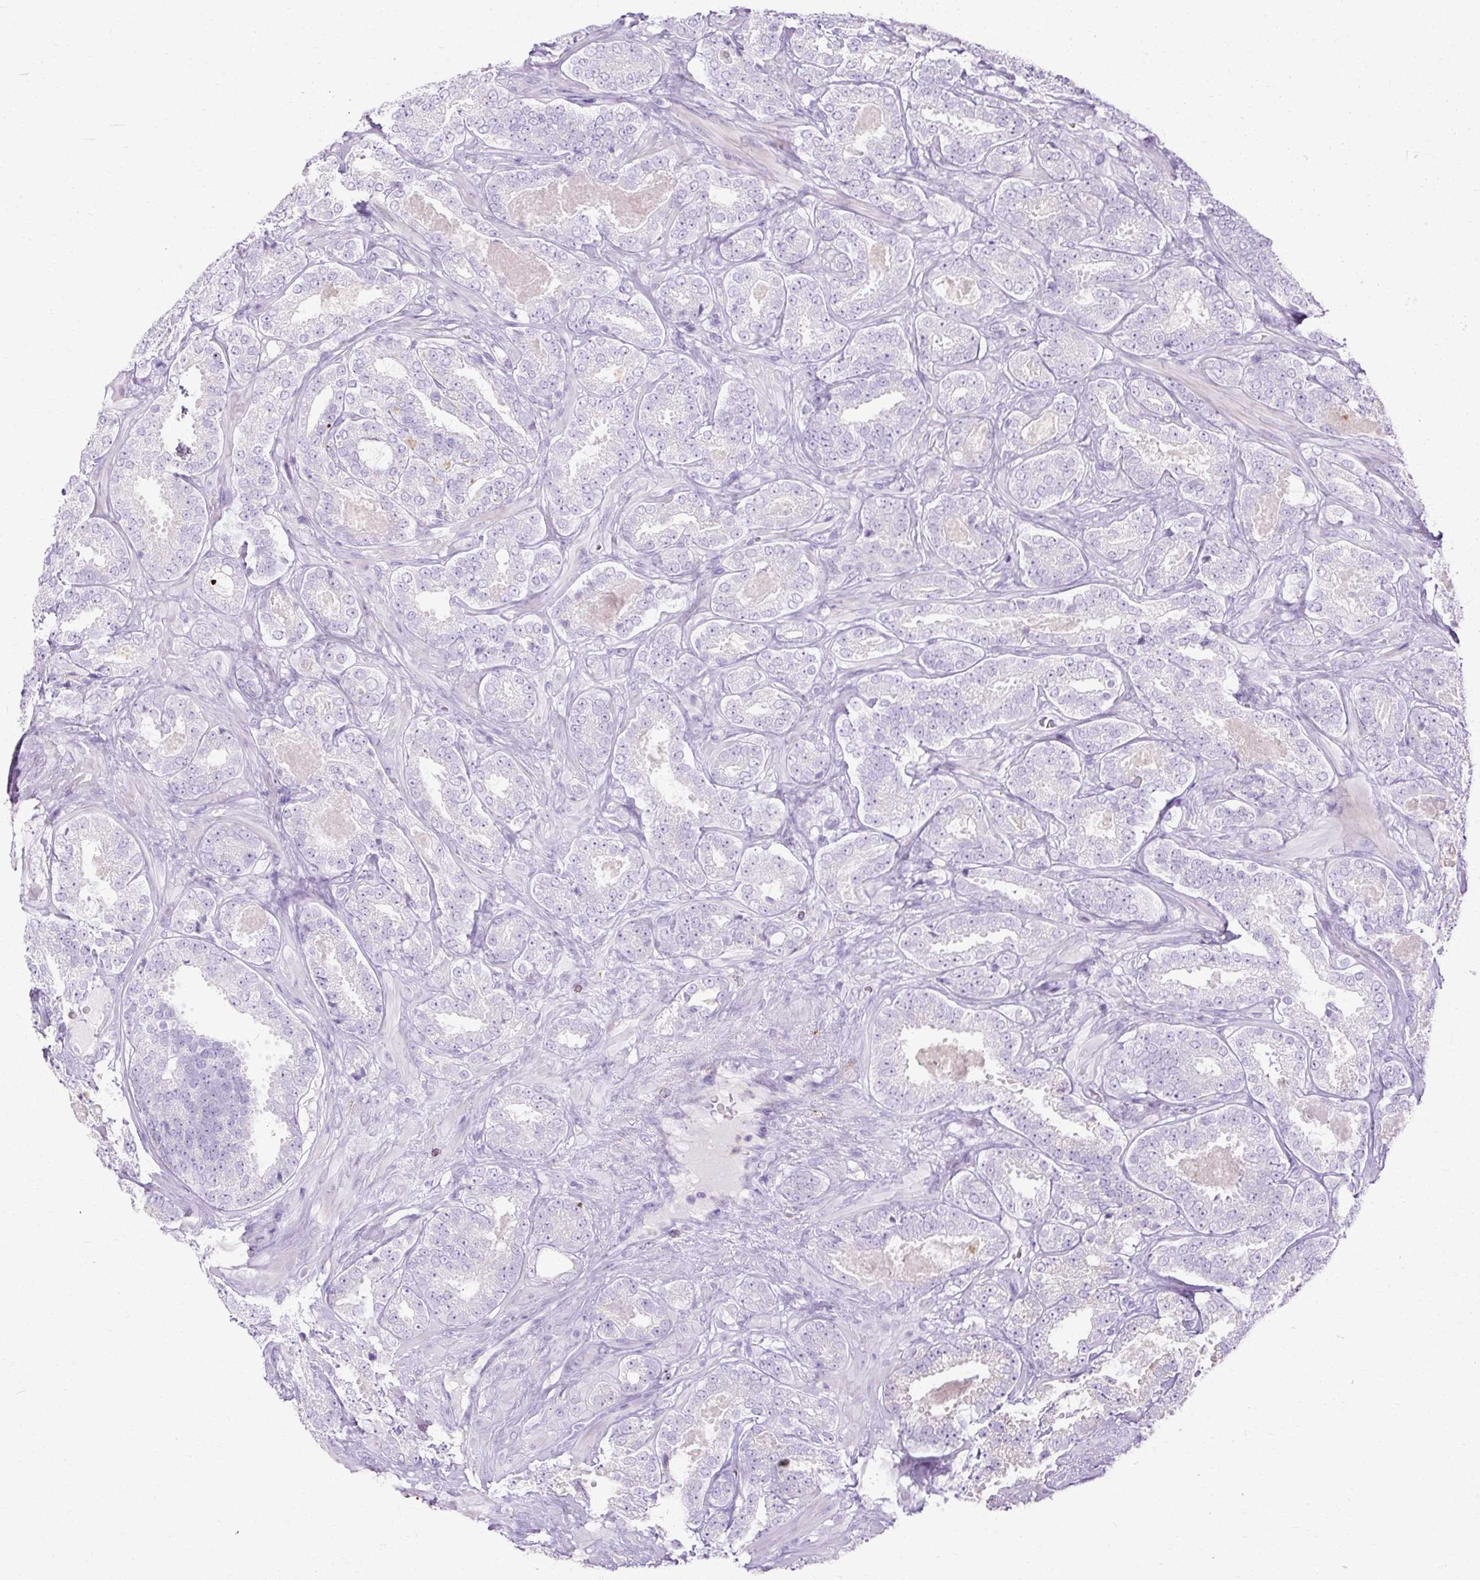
{"staining": {"intensity": "negative", "quantity": "none", "location": "none"}, "tissue": "prostate cancer", "cell_type": "Tumor cells", "image_type": "cancer", "snomed": [{"axis": "morphology", "description": "Adenocarcinoma, High grade"}, {"axis": "topography", "description": "Prostate"}], "caption": "This is an IHC photomicrograph of human prostate adenocarcinoma (high-grade). There is no expression in tumor cells.", "gene": "HSD11B1", "patient": {"sex": "male", "age": 65}}